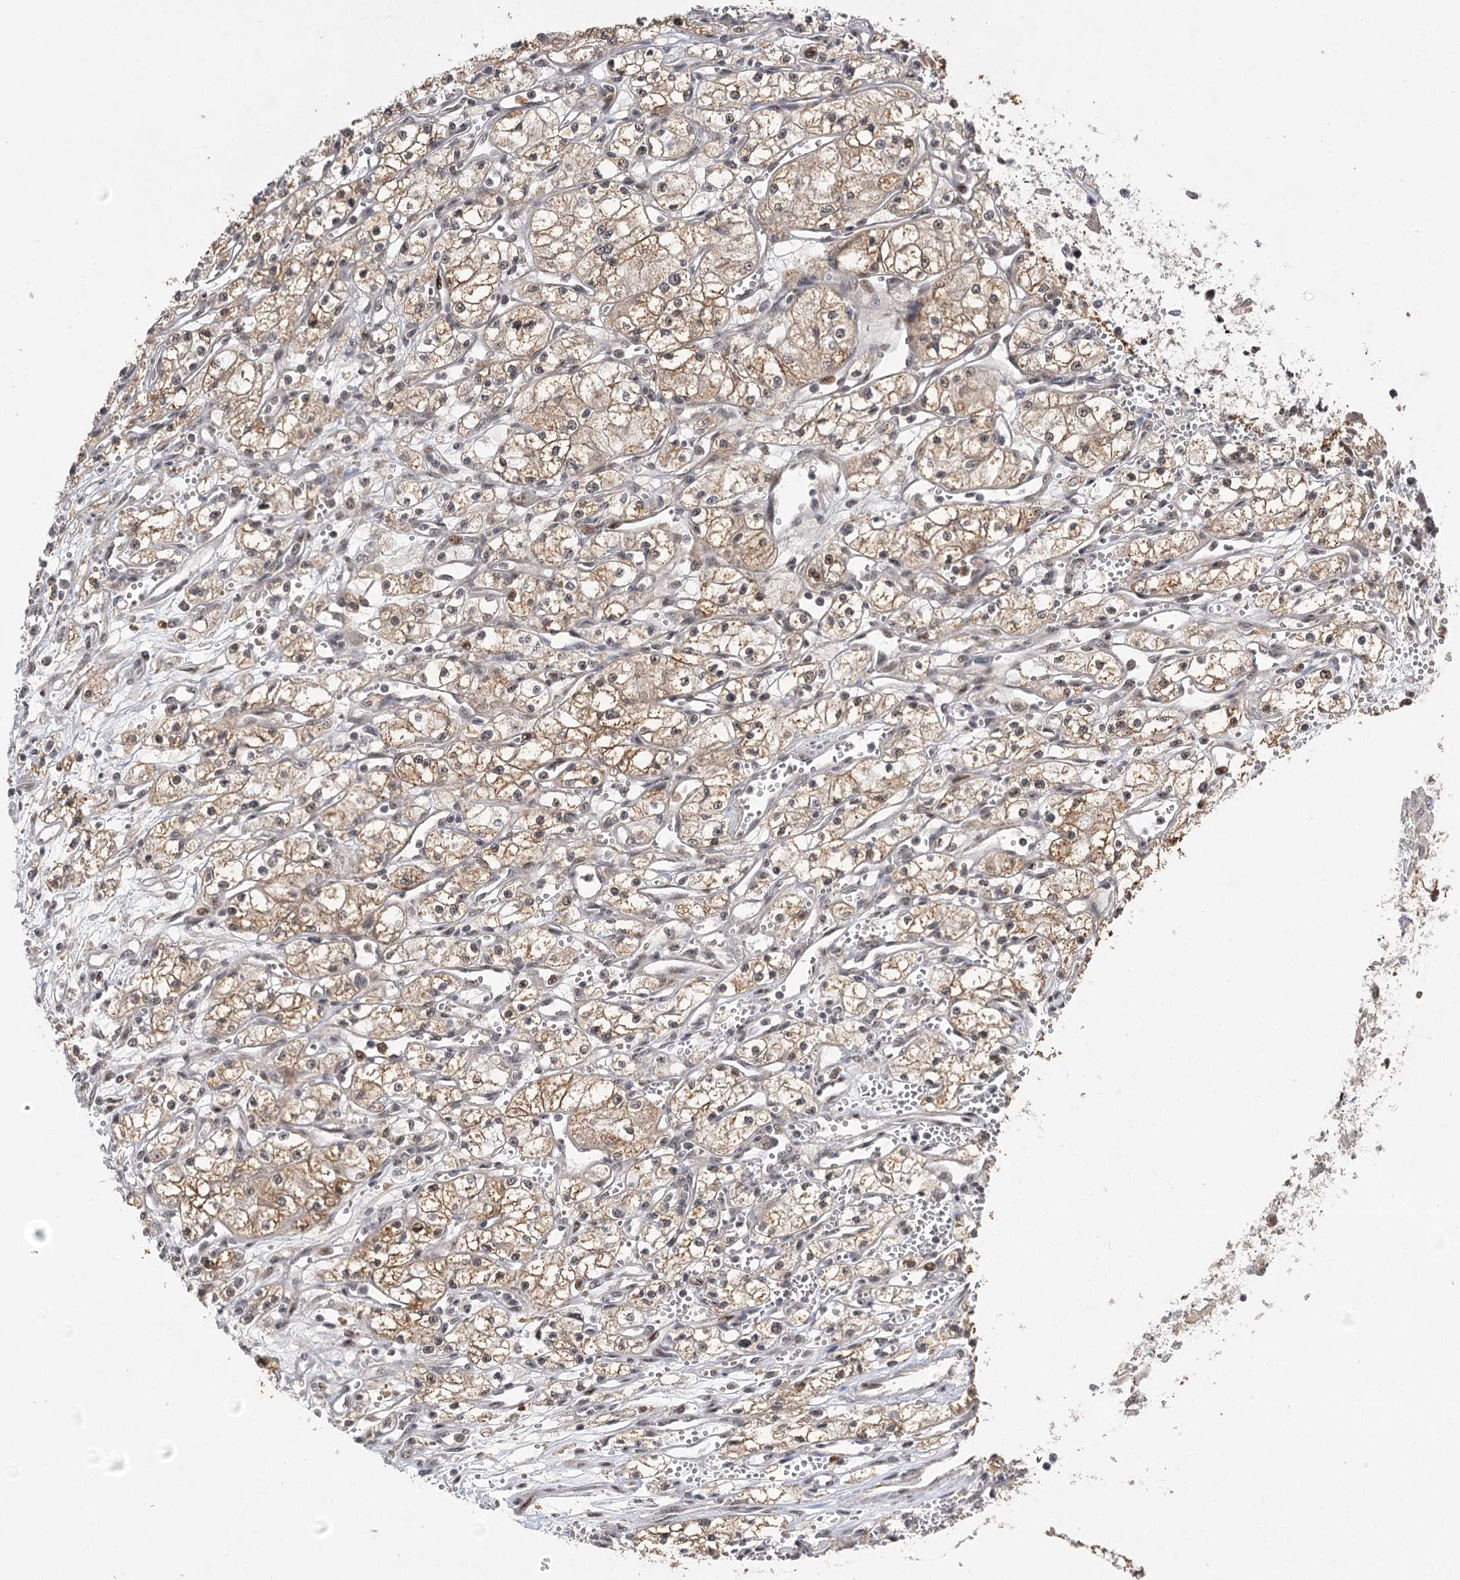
{"staining": {"intensity": "negative", "quantity": "none", "location": "none"}, "tissue": "renal cancer", "cell_type": "Tumor cells", "image_type": "cancer", "snomed": [{"axis": "morphology", "description": "Adenocarcinoma, NOS"}, {"axis": "topography", "description": "Kidney"}], "caption": "Immunohistochemistry (IHC) photomicrograph of human renal adenocarcinoma stained for a protein (brown), which displays no positivity in tumor cells.", "gene": "PYROXD1", "patient": {"sex": "male", "age": 59}}